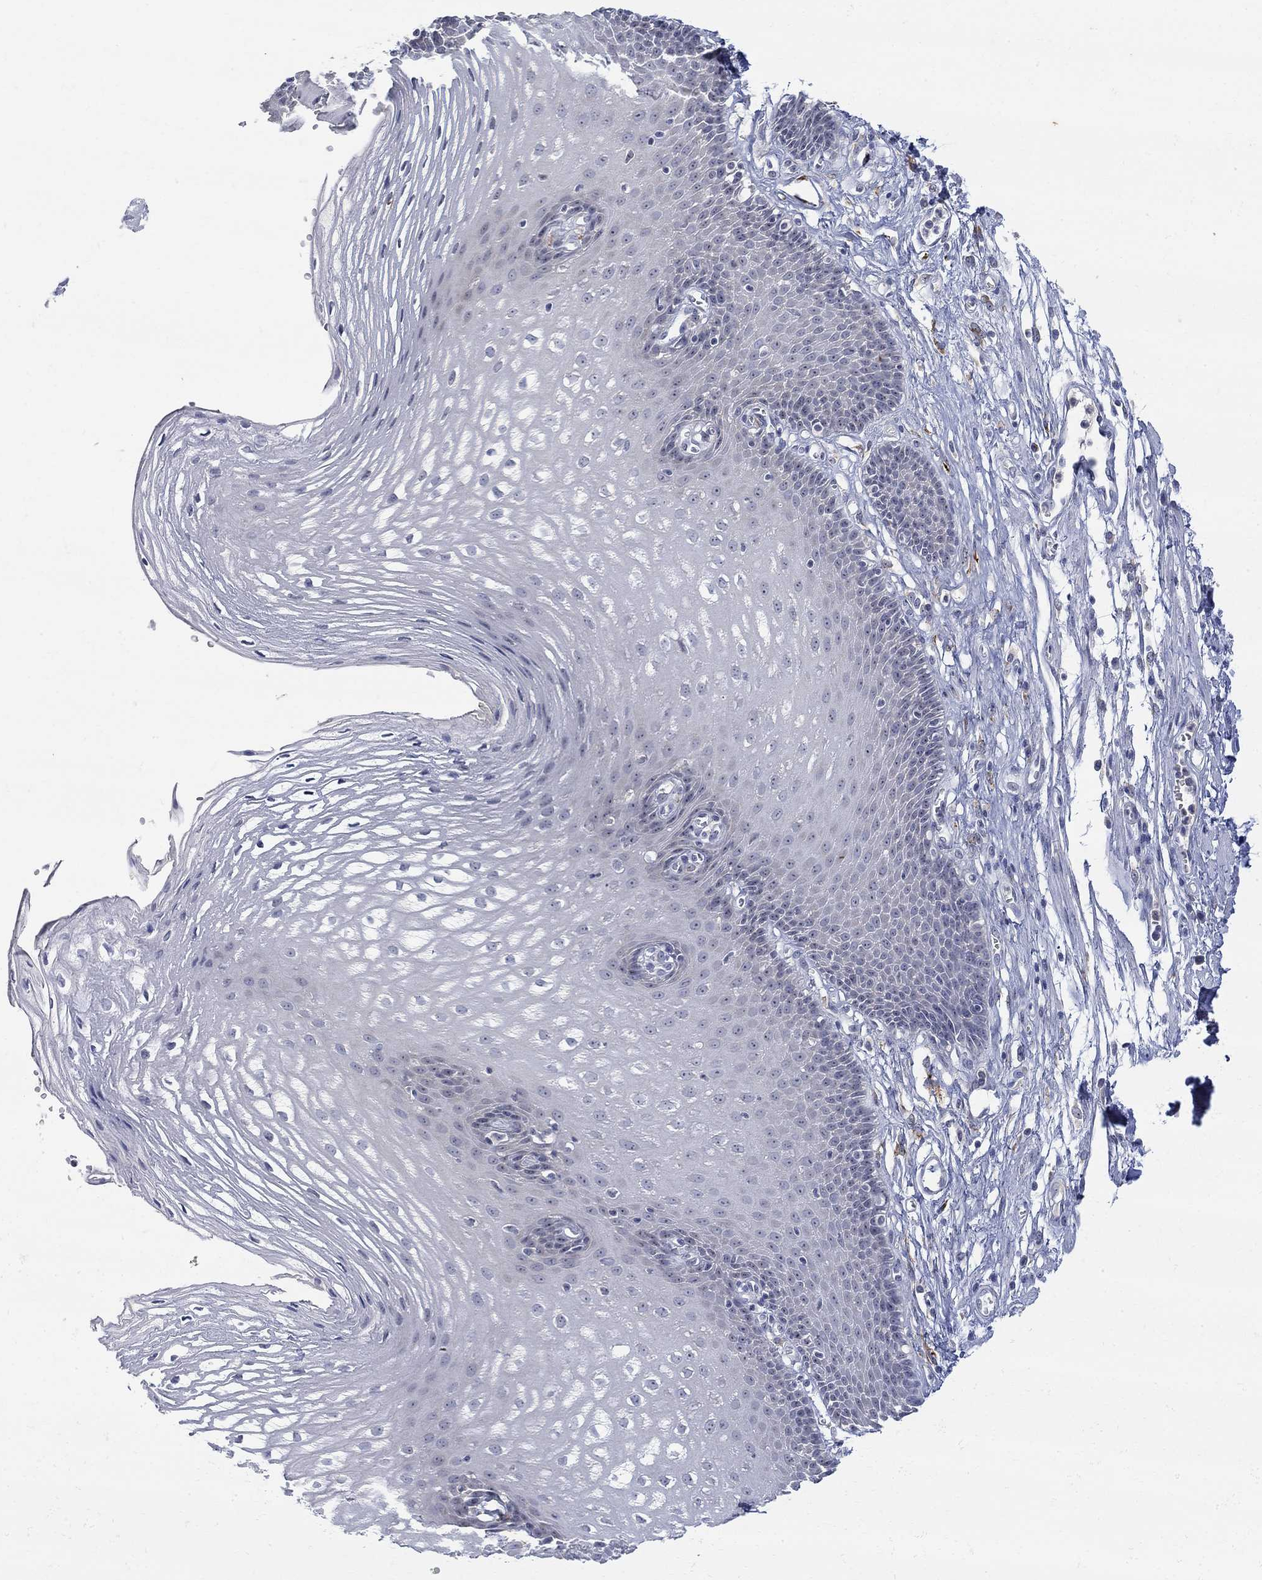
{"staining": {"intensity": "negative", "quantity": "none", "location": "none"}, "tissue": "esophagus", "cell_type": "Squamous epithelial cells", "image_type": "normal", "snomed": [{"axis": "morphology", "description": "Normal tissue, NOS"}, {"axis": "topography", "description": "Esophagus"}], "caption": "The histopathology image shows no significant staining in squamous epithelial cells of esophagus.", "gene": "FNDC5", "patient": {"sex": "male", "age": 72}}